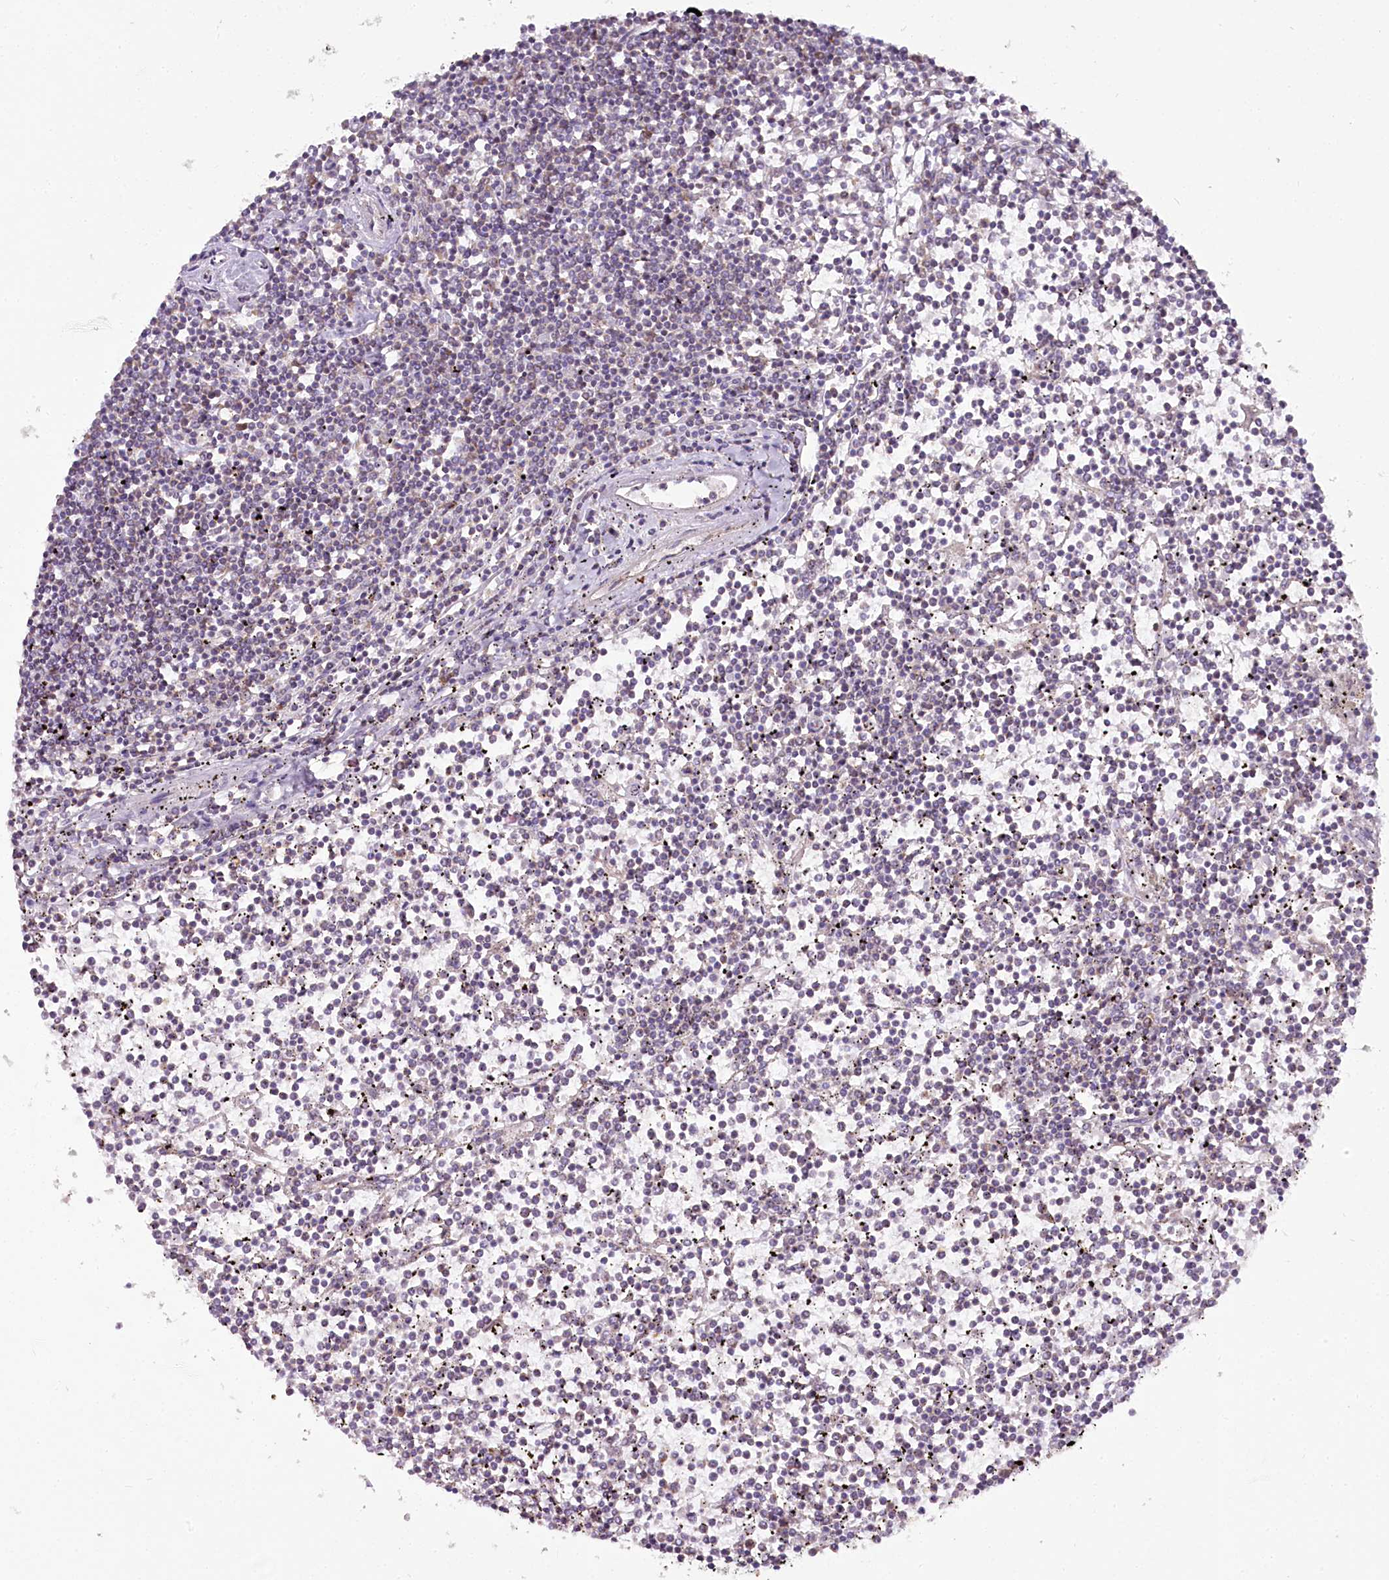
{"staining": {"intensity": "negative", "quantity": "none", "location": "none"}, "tissue": "lymphoma", "cell_type": "Tumor cells", "image_type": "cancer", "snomed": [{"axis": "morphology", "description": "Malignant lymphoma, non-Hodgkin's type, Low grade"}, {"axis": "topography", "description": "Spleen"}], "caption": "Protein analysis of lymphoma demonstrates no significant expression in tumor cells. The staining was performed using DAB (3,3'-diaminobenzidine) to visualize the protein expression in brown, while the nuclei were stained in blue with hematoxylin (Magnification: 20x).", "gene": "ACOX2", "patient": {"sex": "female", "age": 19}}